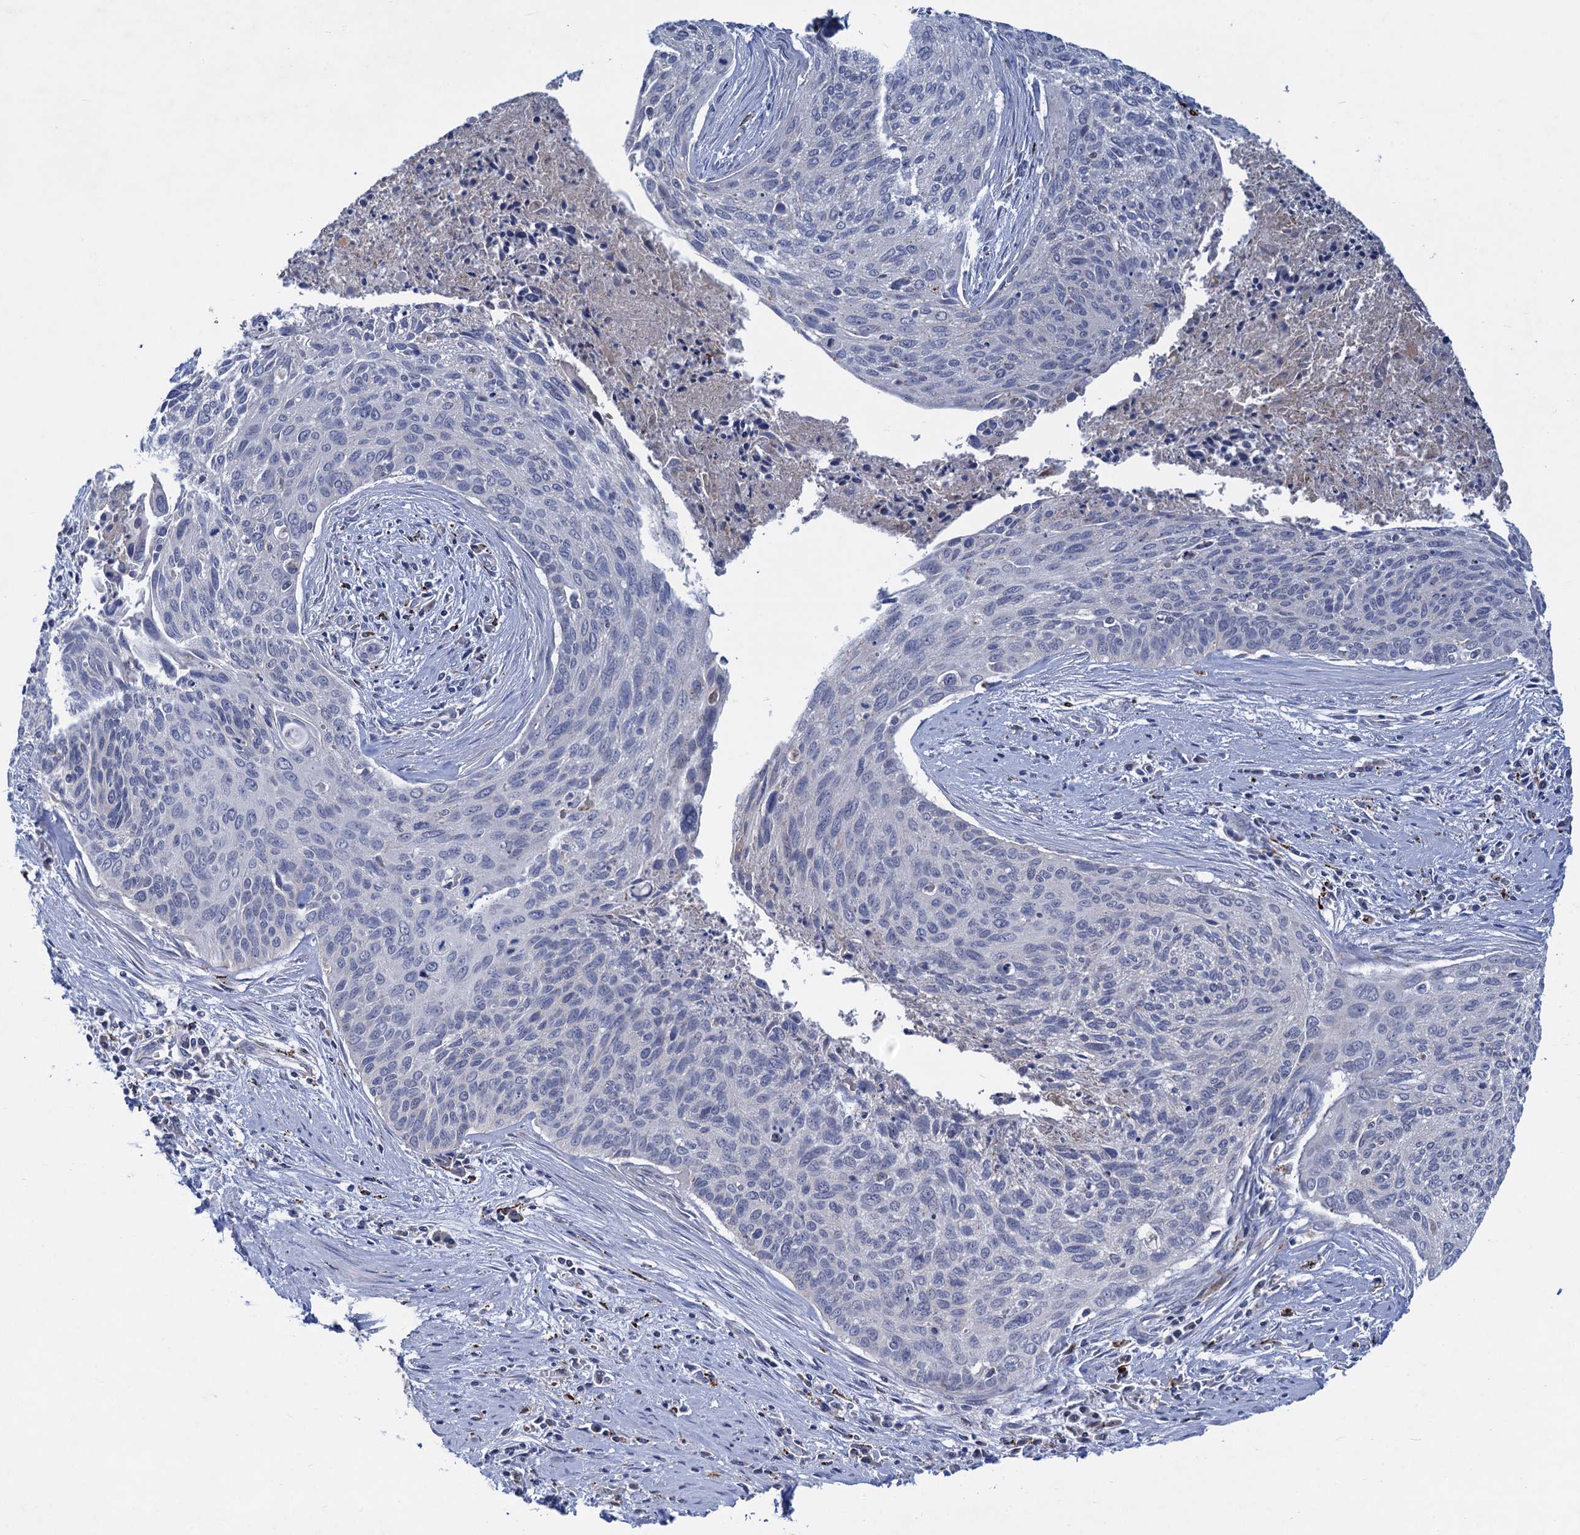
{"staining": {"intensity": "negative", "quantity": "none", "location": "none"}, "tissue": "cervical cancer", "cell_type": "Tumor cells", "image_type": "cancer", "snomed": [{"axis": "morphology", "description": "Squamous cell carcinoma, NOS"}, {"axis": "topography", "description": "Cervix"}], "caption": "DAB immunohistochemical staining of cervical cancer shows no significant positivity in tumor cells. (Stains: DAB (3,3'-diaminobenzidine) immunohistochemistry with hematoxylin counter stain, Microscopy: brightfield microscopy at high magnification).", "gene": "ANKS3", "patient": {"sex": "female", "age": 55}}